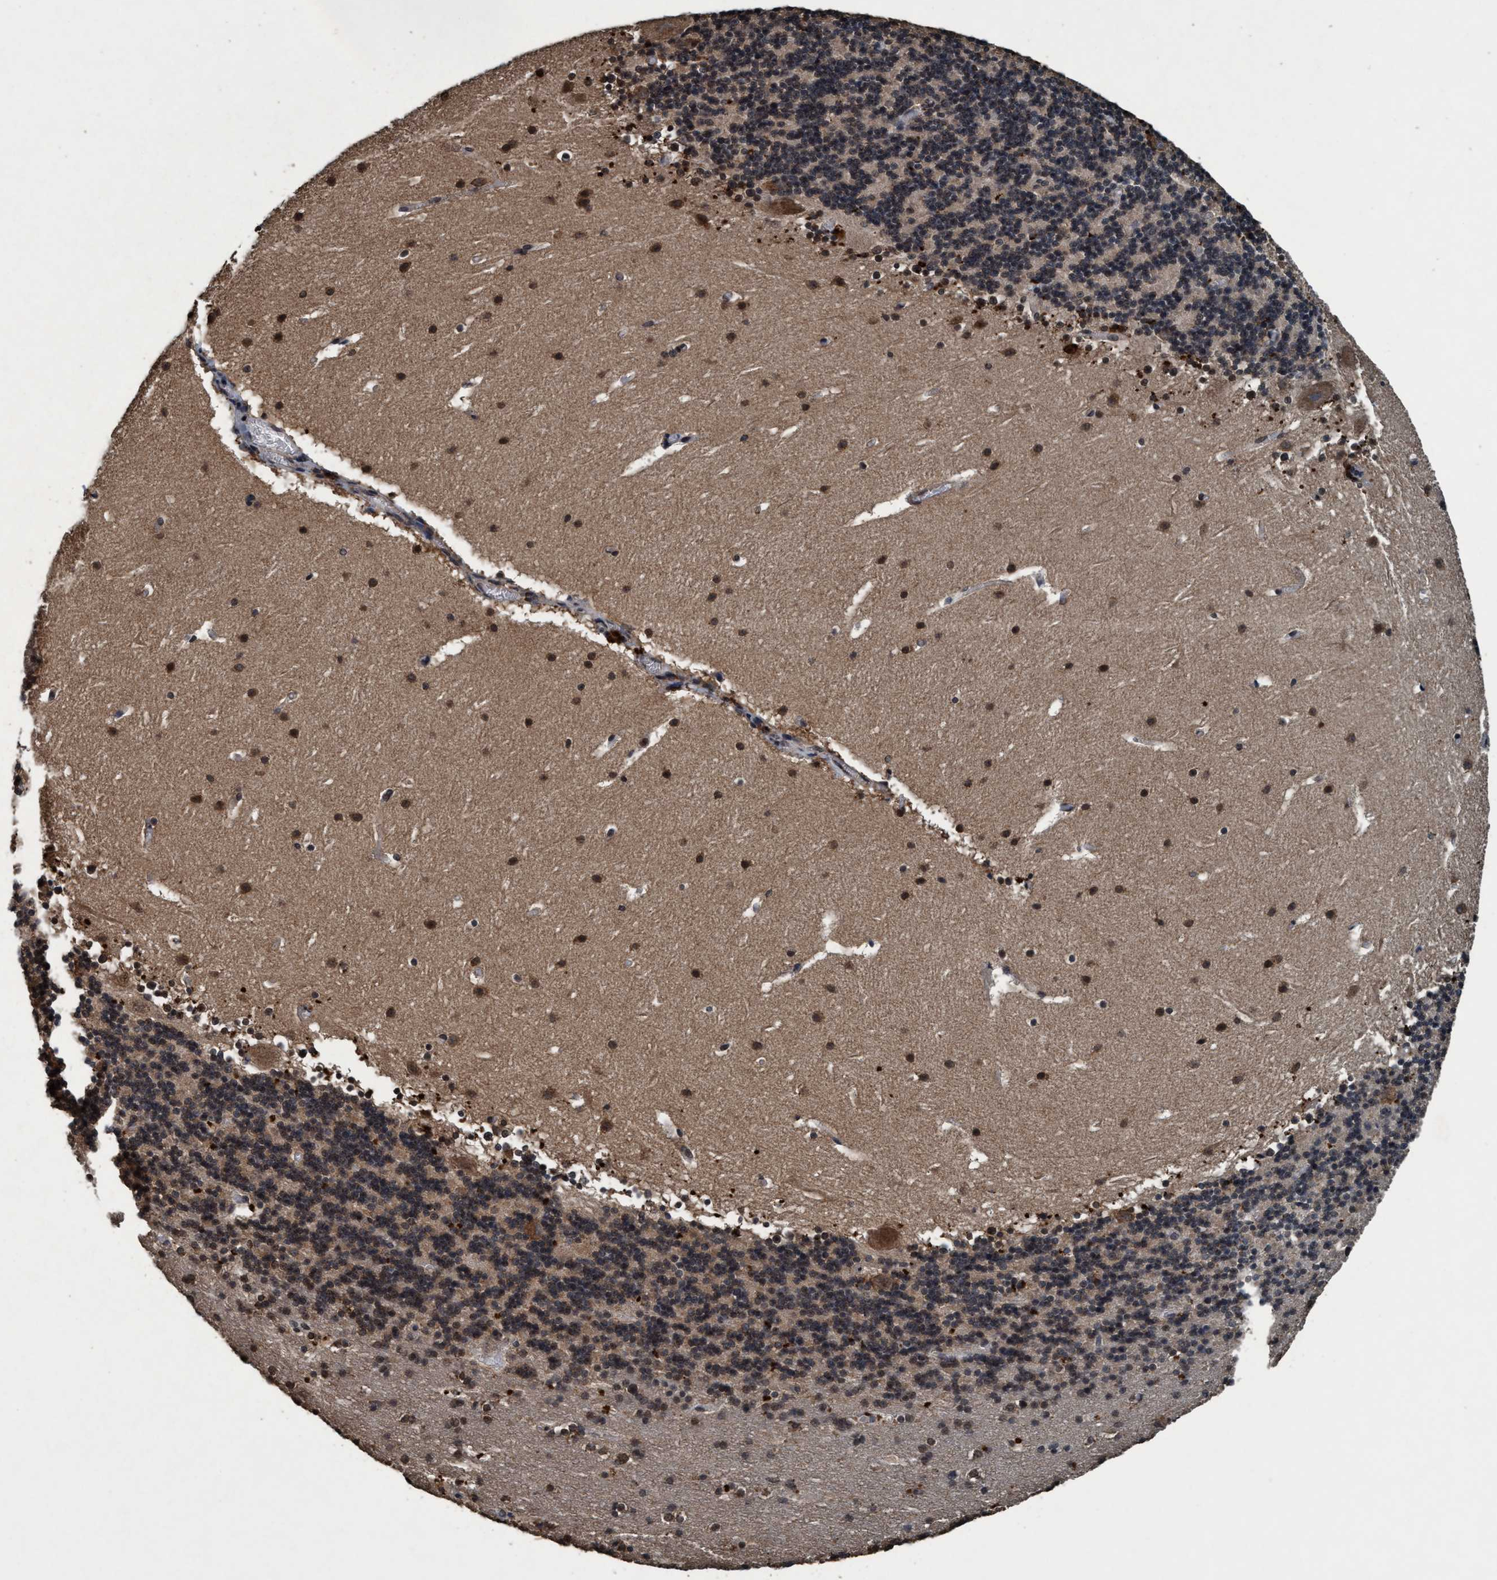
{"staining": {"intensity": "weak", "quantity": "25%-75%", "location": "cytoplasmic/membranous"}, "tissue": "cerebellum", "cell_type": "Cells in granular layer", "image_type": "normal", "snomed": [{"axis": "morphology", "description": "Normal tissue, NOS"}, {"axis": "topography", "description": "Cerebellum"}], "caption": "DAB immunohistochemical staining of normal cerebellum reveals weak cytoplasmic/membranous protein positivity in about 25%-75% of cells in granular layer.", "gene": "AKT1S1", "patient": {"sex": "male", "age": 45}}